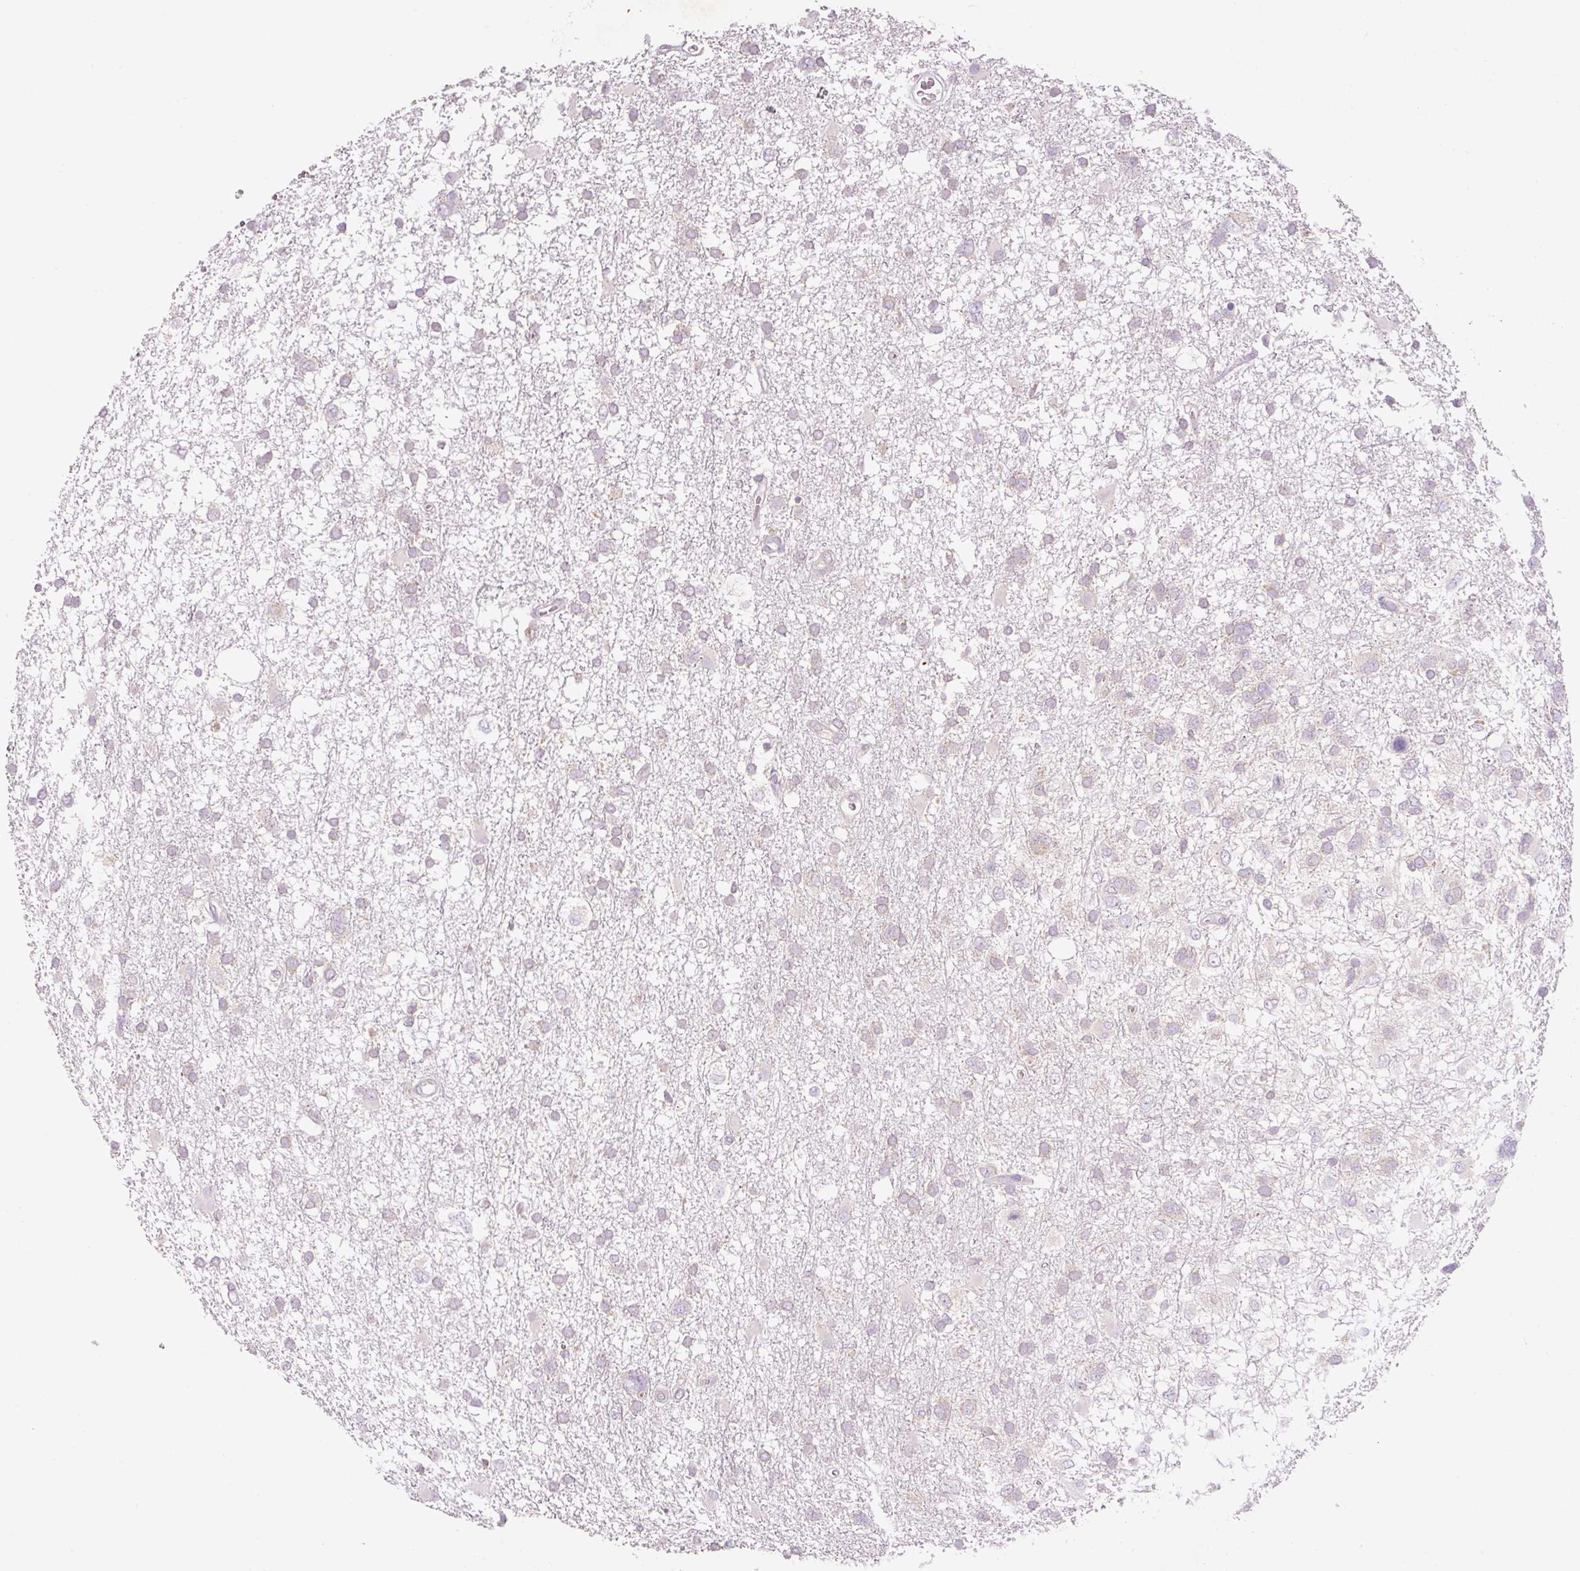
{"staining": {"intensity": "negative", "quantity": "none", "location": "none"}, "tissue": "glioma", "cell_type": "Tumor cells", "image_type": "cancer", "snomed": [{"axis": "morphology", "description": "Glioma, malignant, High grade"}, {"axis": "topography", "description": "Brain"}], "caption": "This image is of high-grade glioma (malignant) stained with immunohistochemistry (IHC) to label a protein in brown with the nuclei are counter-stained blue. There is no positivity in tumor cells. Nuclei are stained in blue.", "gene": "PNPLA5", "patient": {"sex": "male", "age": 61}}